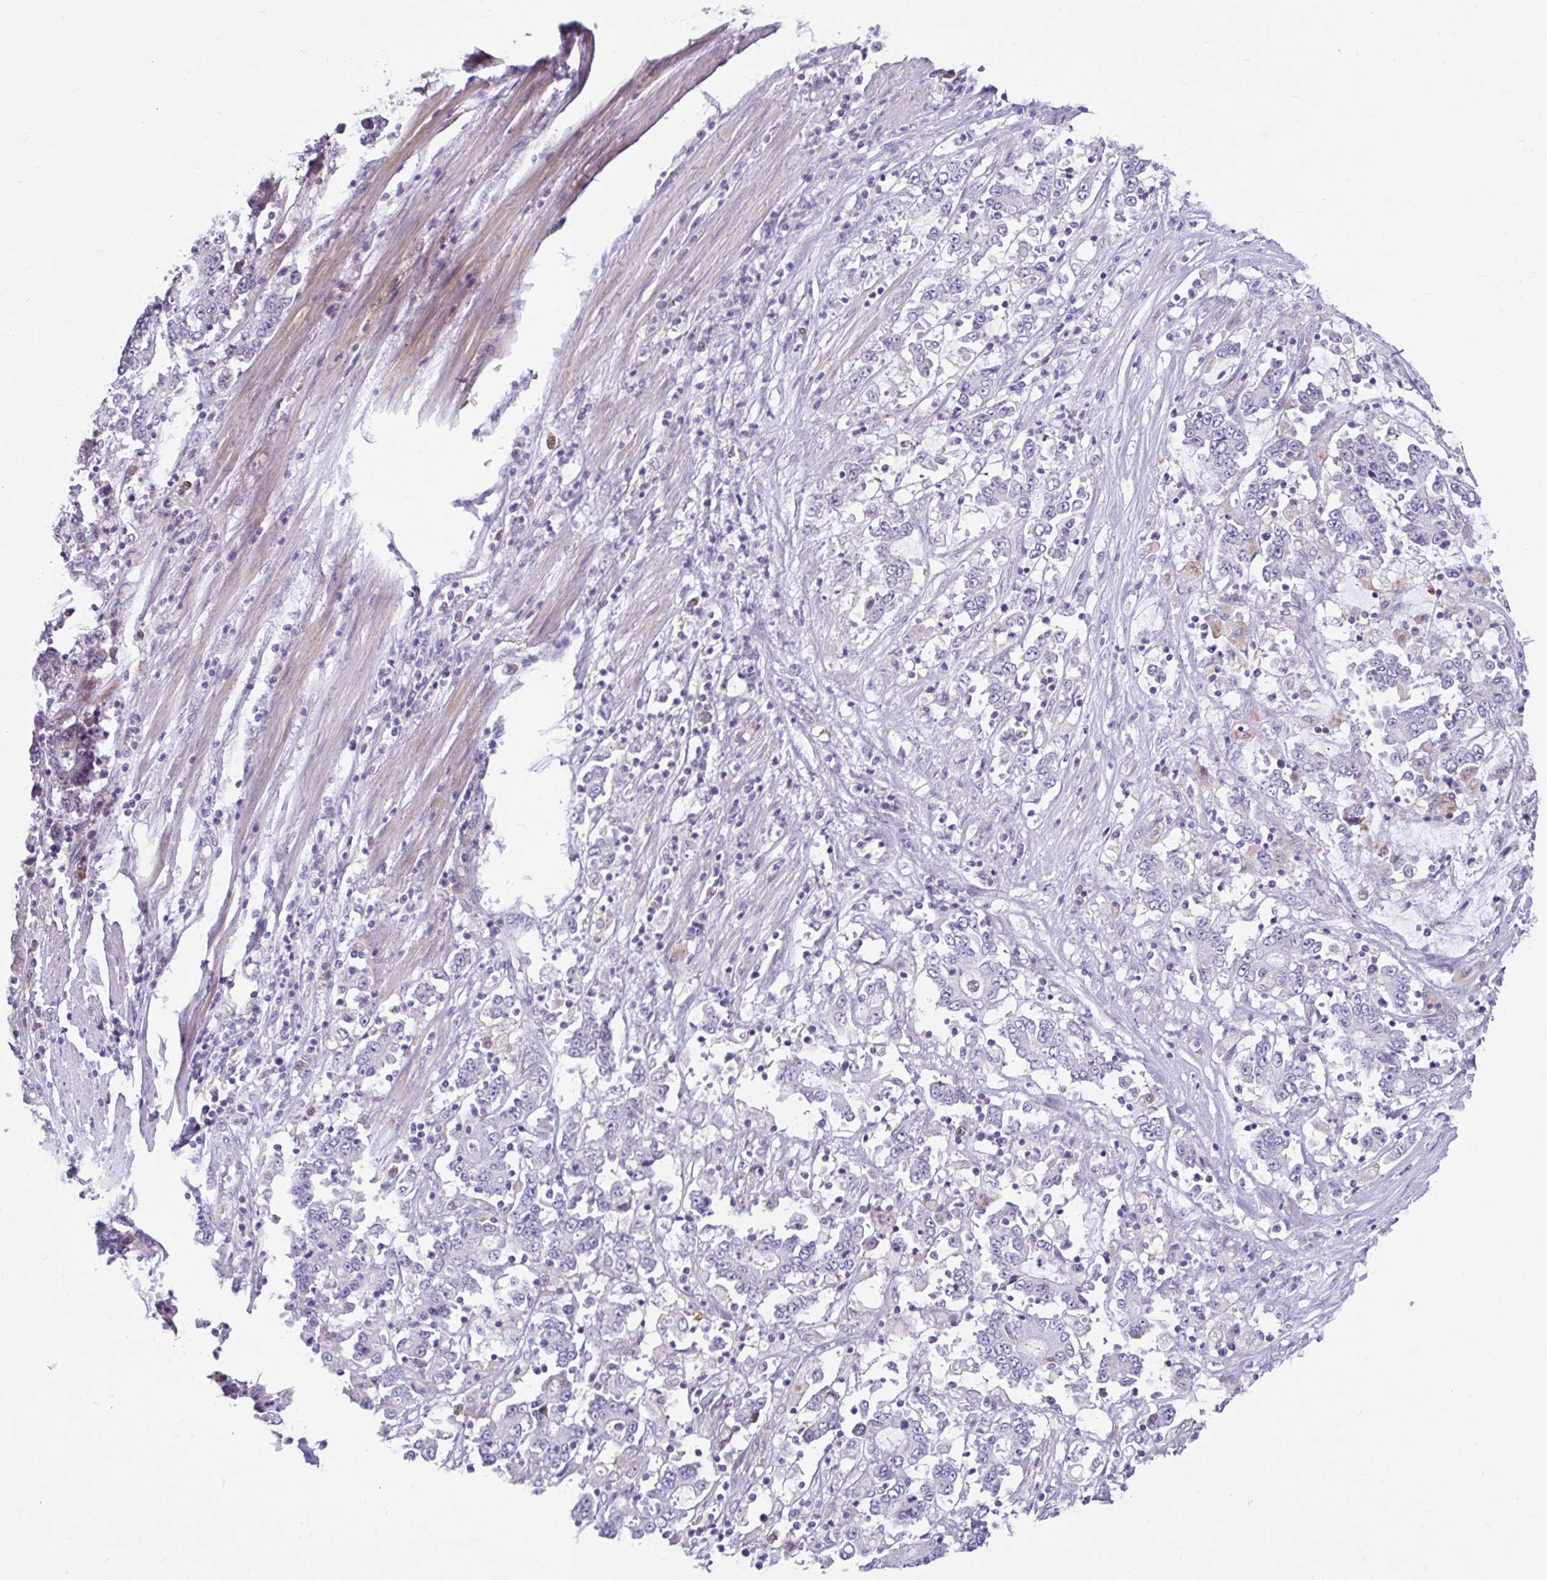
{"staining": {"intensity": "negative", "quantity": "none", "location": "none"}, "tissue": "stomach cancer", "cell_type": "Tumor cells", "image_type": "cancer", "snomed": [{"axis": "morphology", "description": "Adenocarcinoma, NOS"}, {"axis": "topography", "description": "Stomach, upper"}], "caption": "High power microscopy photomicrograph of an immunohistochemistry (IHC) photomicrograph of stomach cancer, revealing no significant expression in tumor cells.", "gene": "NHLH2", "patient": {"sex": "male", "age": 68}}